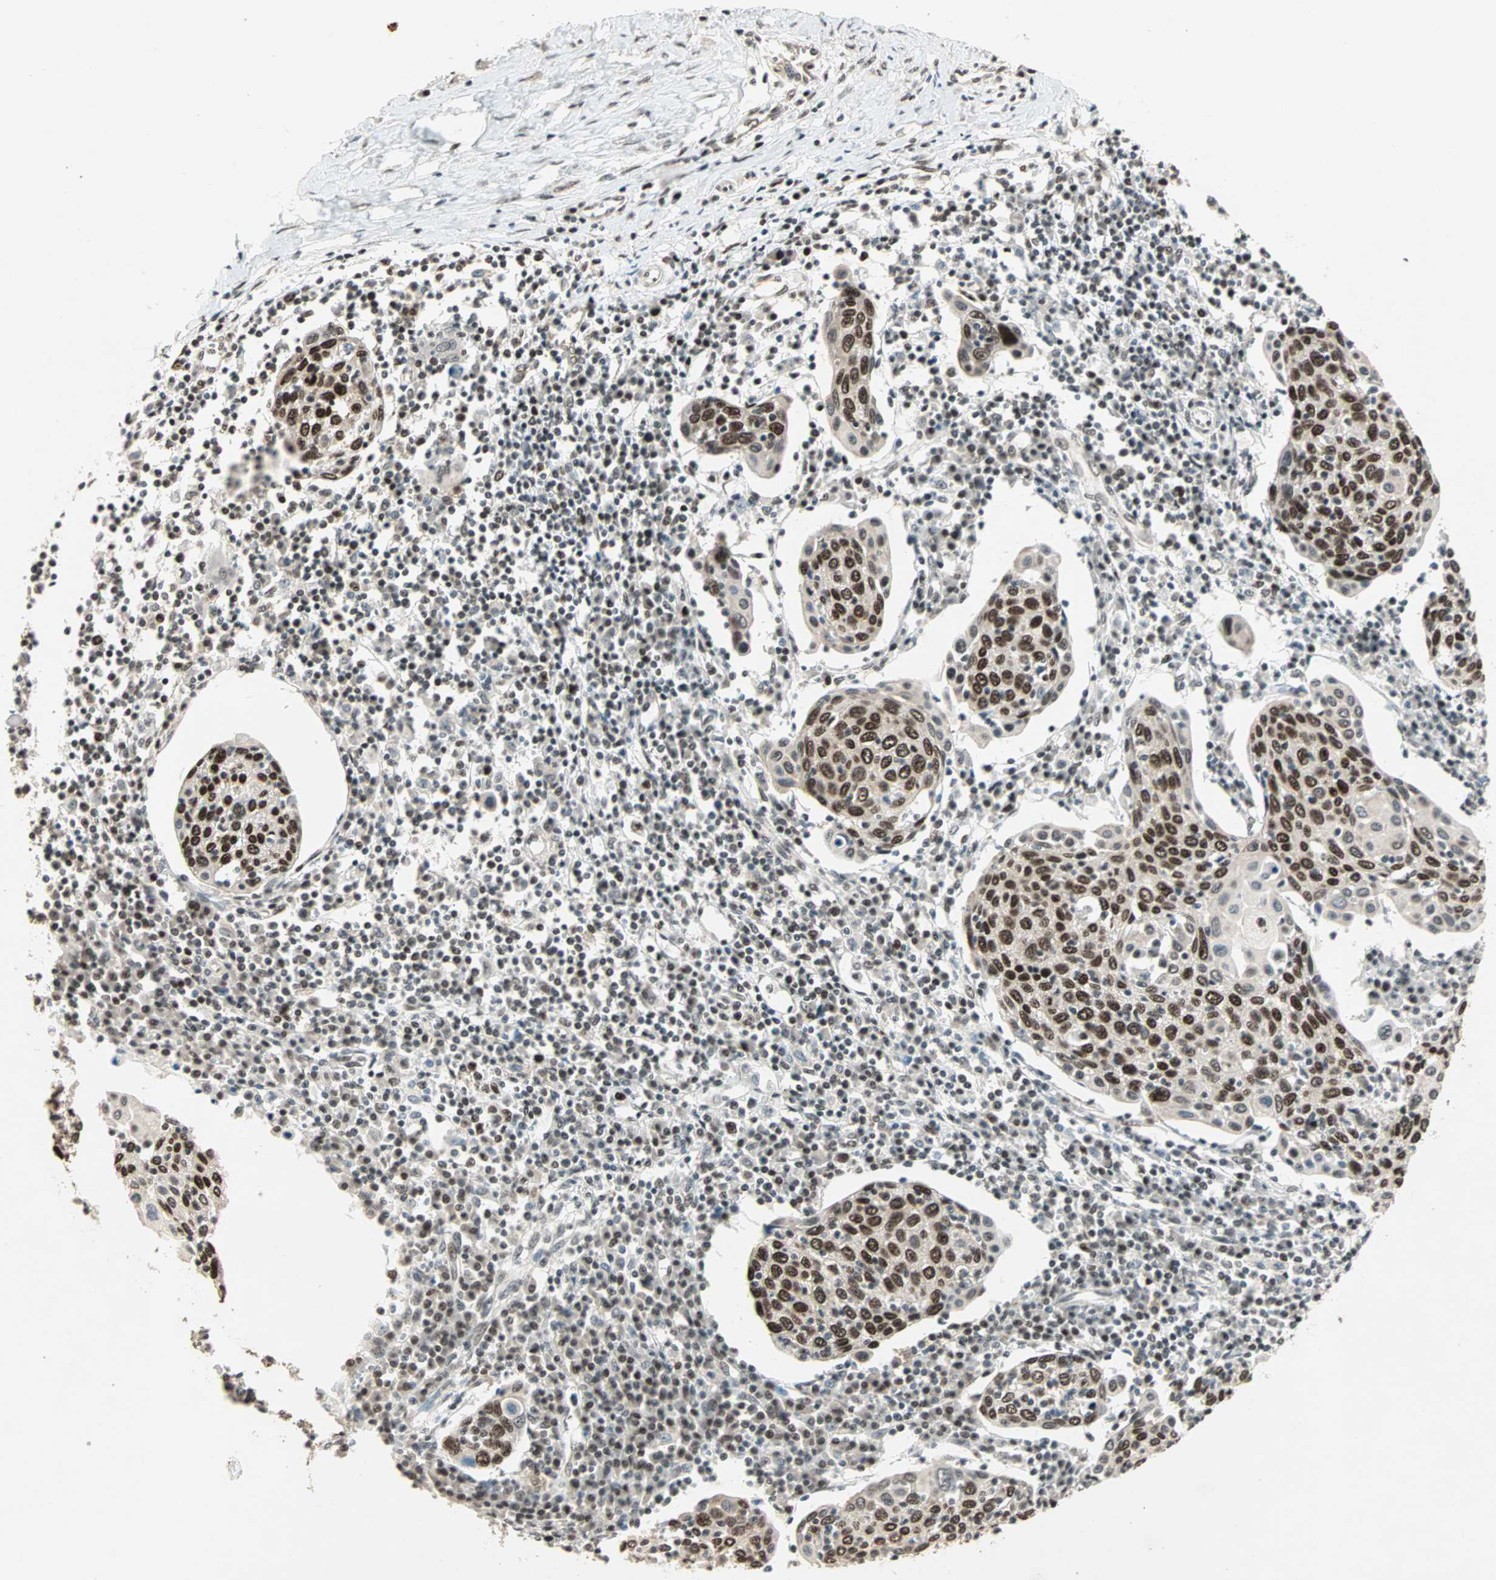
{"staining": {"intensity": "strong", "quantity": ">75%", "location": "nuclear"}, "tissue": "cervical cancer", "cell_type": "Tumor cells", "image_type": "cancer", "snomed": [{"axis": "morphology", "description": "Squamous cell carcinoma, NOS"}, {"axis": "topography", "description": "Cervix"}], "caption": "Tumor cells display strong nuclear expression in about >75% of cells in cervical cancer (squamous cell carcinoma). (DAB (3,3'-diaminobenzidine) = brown stain, brightfield microscopy at high magnification).", "gene": "MDC1", "patient": {"sex": "female", "age": 40}}